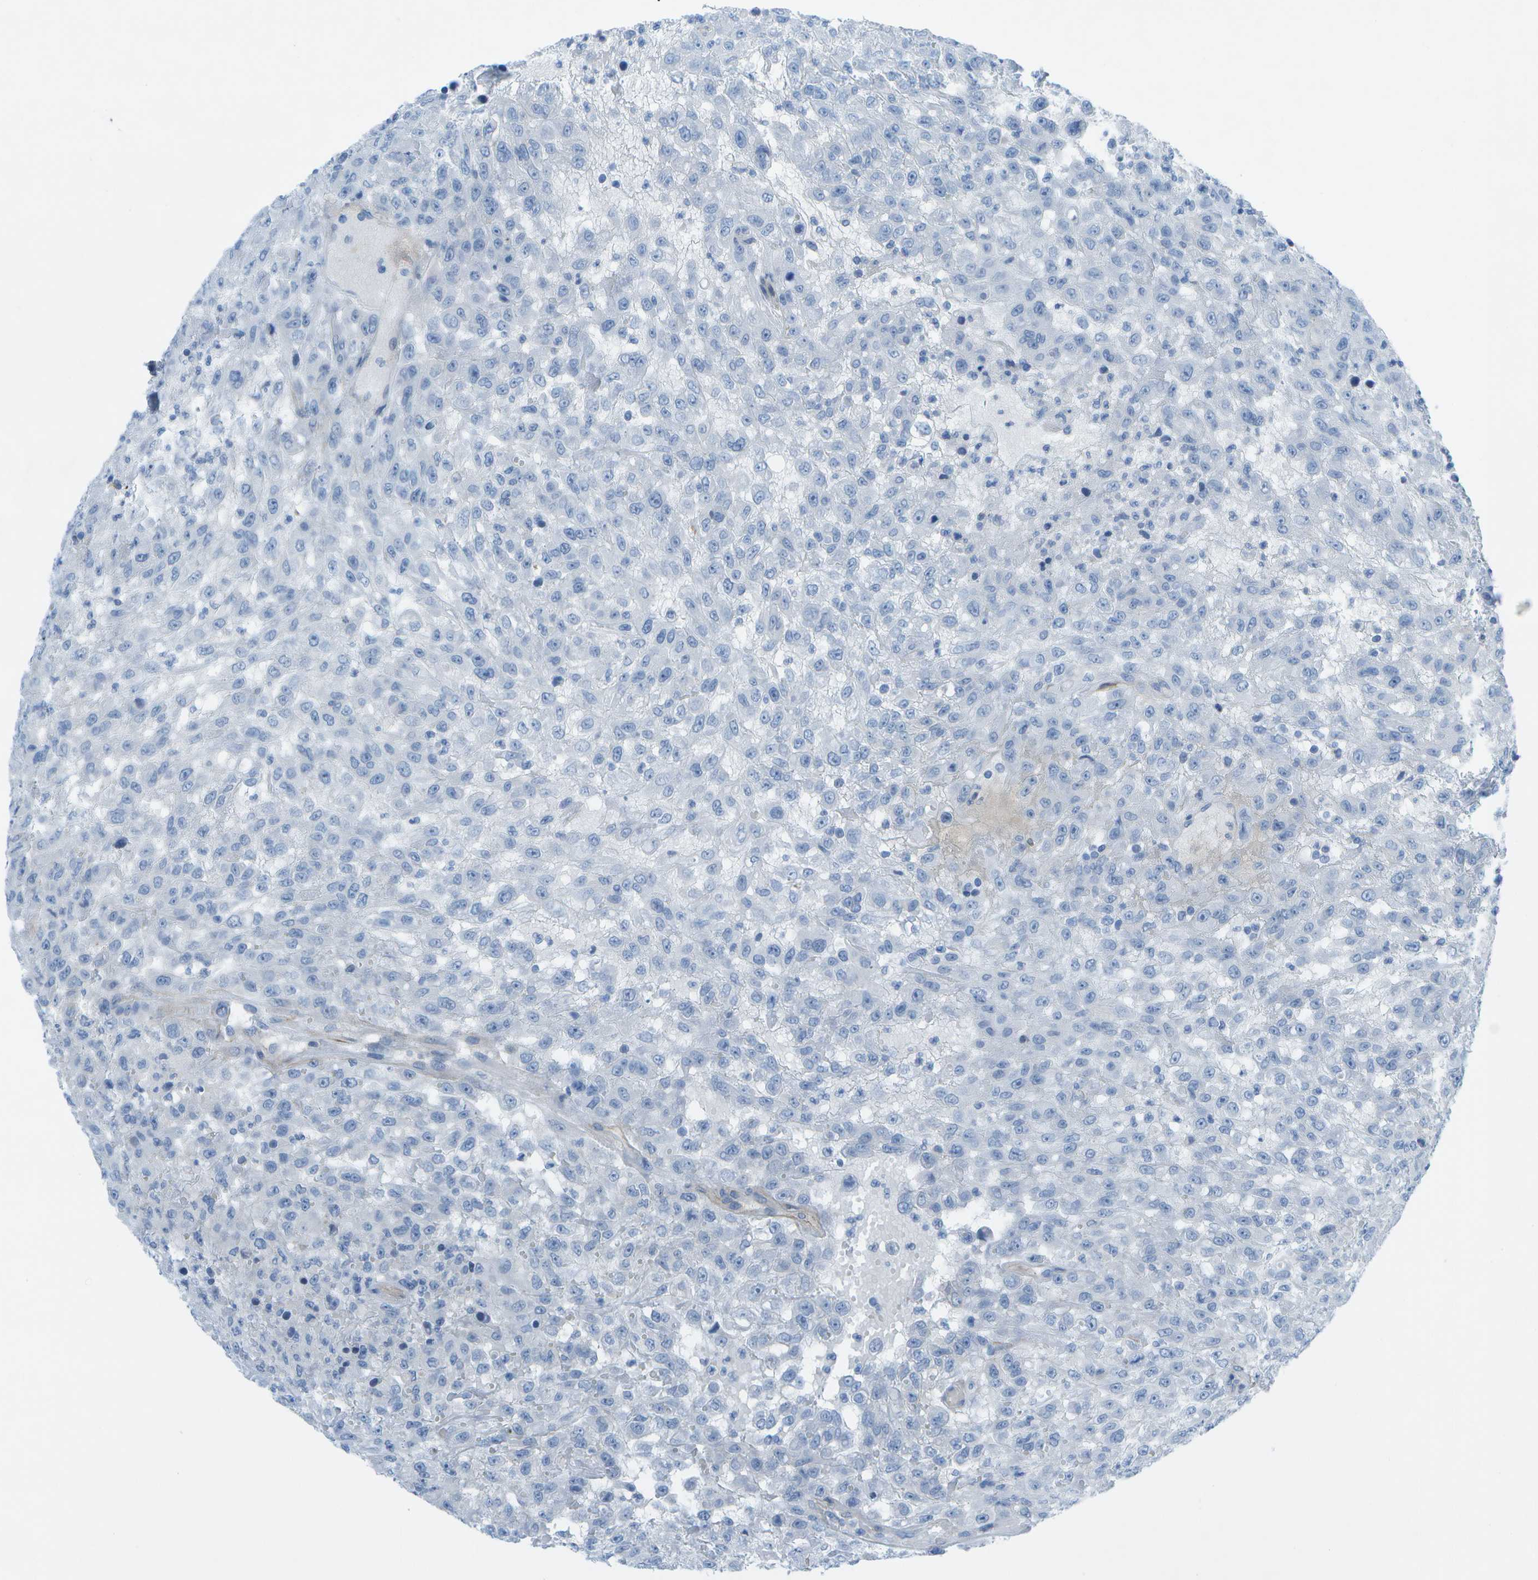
{"staining": {"intensity": "negative", "quantity": "none", "location": "none"}, "tissue": "urothelial cancer", "cell_type": "Tumor cells", "image_type": "cancer", "snomed": [{"axis": "morphology", "description": "Urothelial carcinoma, High grade"}, {"axis": "topography", "description": "Urinary bladder"}], "caption": "Immunohistochemistry micrograph of urothelial cancer stained for a protein (brown), which exhibits no expression in tumor cells.", "gene": "SORBS3", "patient": {"sex": "male", "age": 46}}